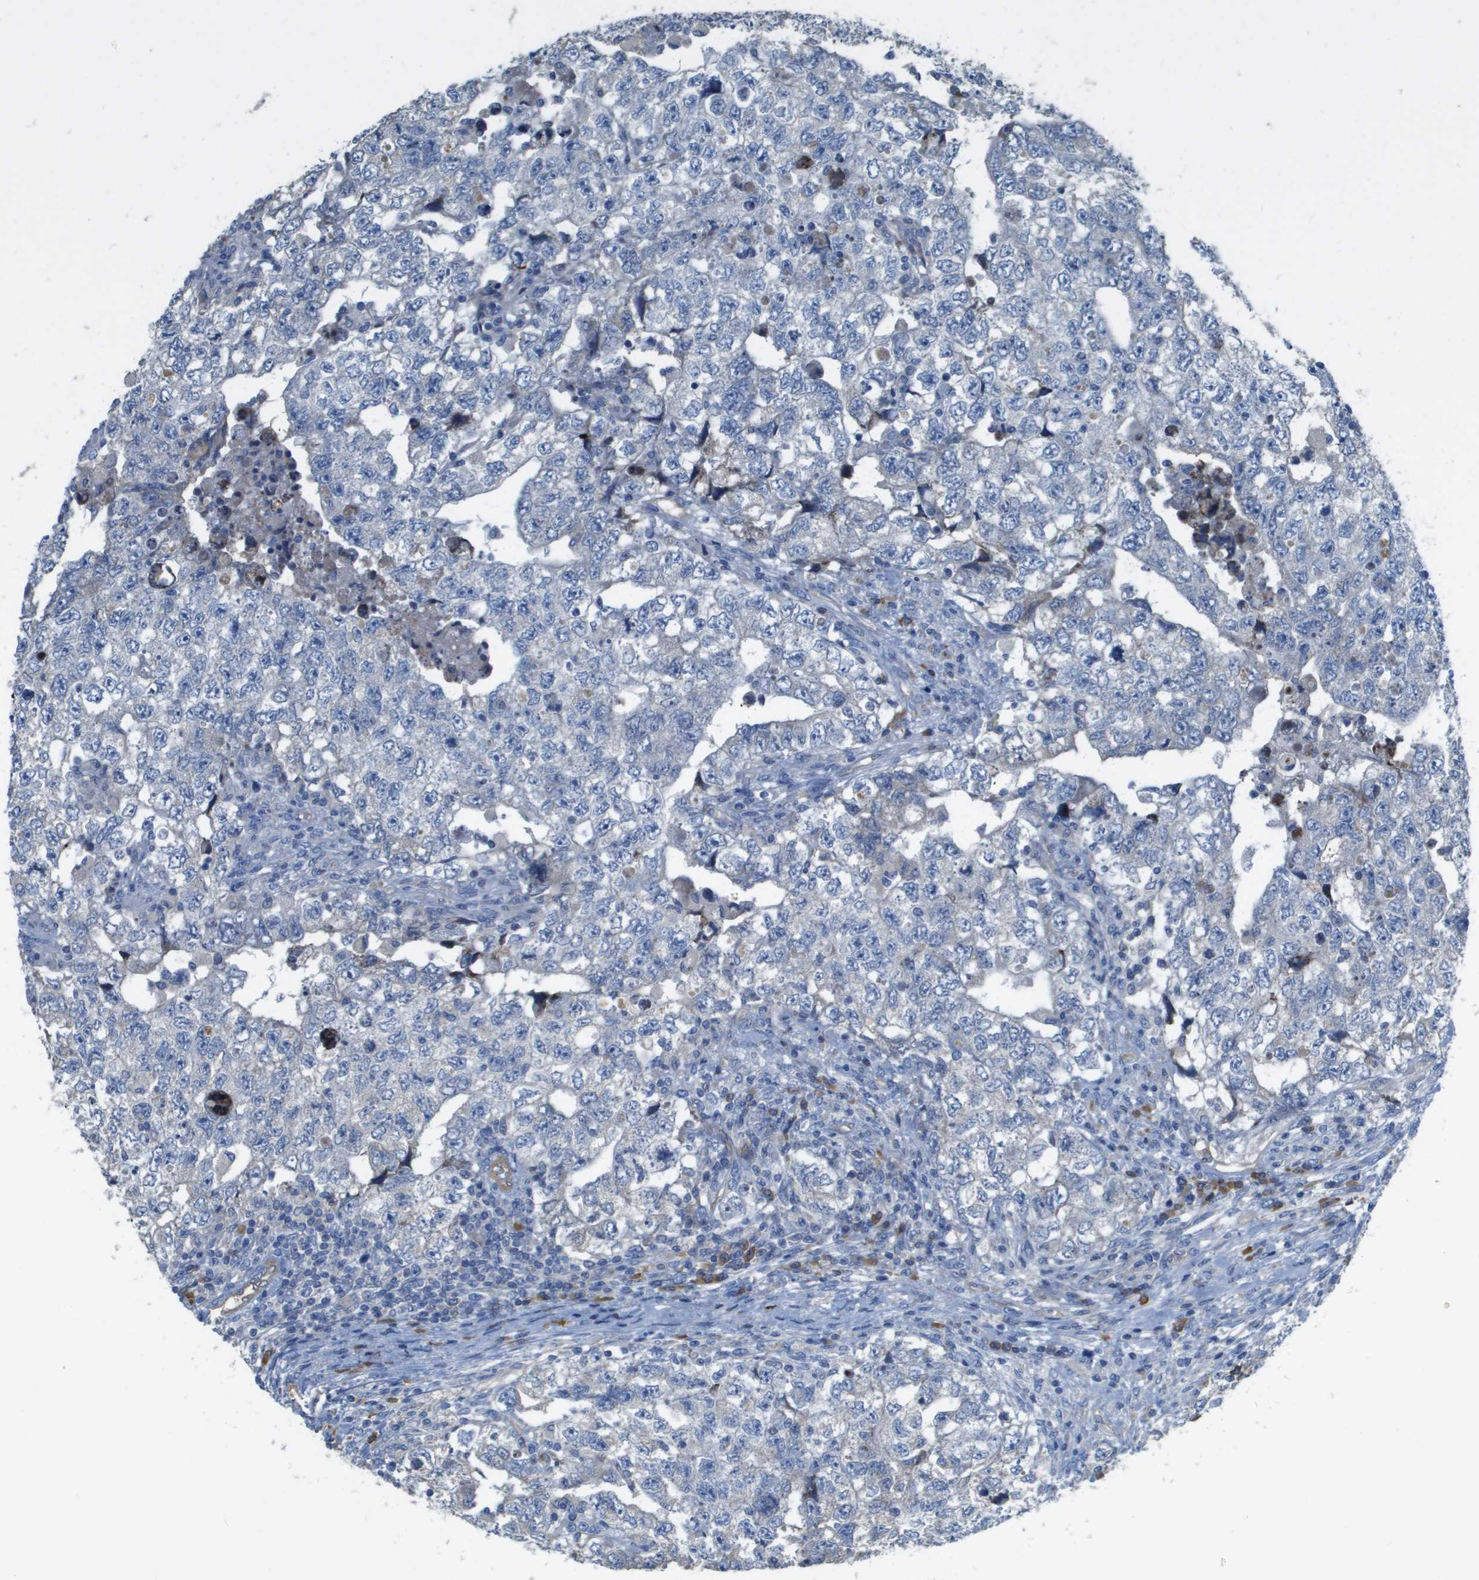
{"staining": {"intensity": "negative", "quantity": "none", "location": "none"}, "tissue": "testis cancer", "cell_type": "Tumor cells", "image_type": "cancer", "snomed": [{"axis": "morphology", "description": "Carcinoma, Embryonal, NOS"}, {"axis": "topography", "description": "Testis"}], "caption": "An image of embryonal carcinoma (testis) stained for a protein exhibits no brown staining in tumor cells.", "gene": "CASP10", "patient": {"sex": "male", "age": 36}}